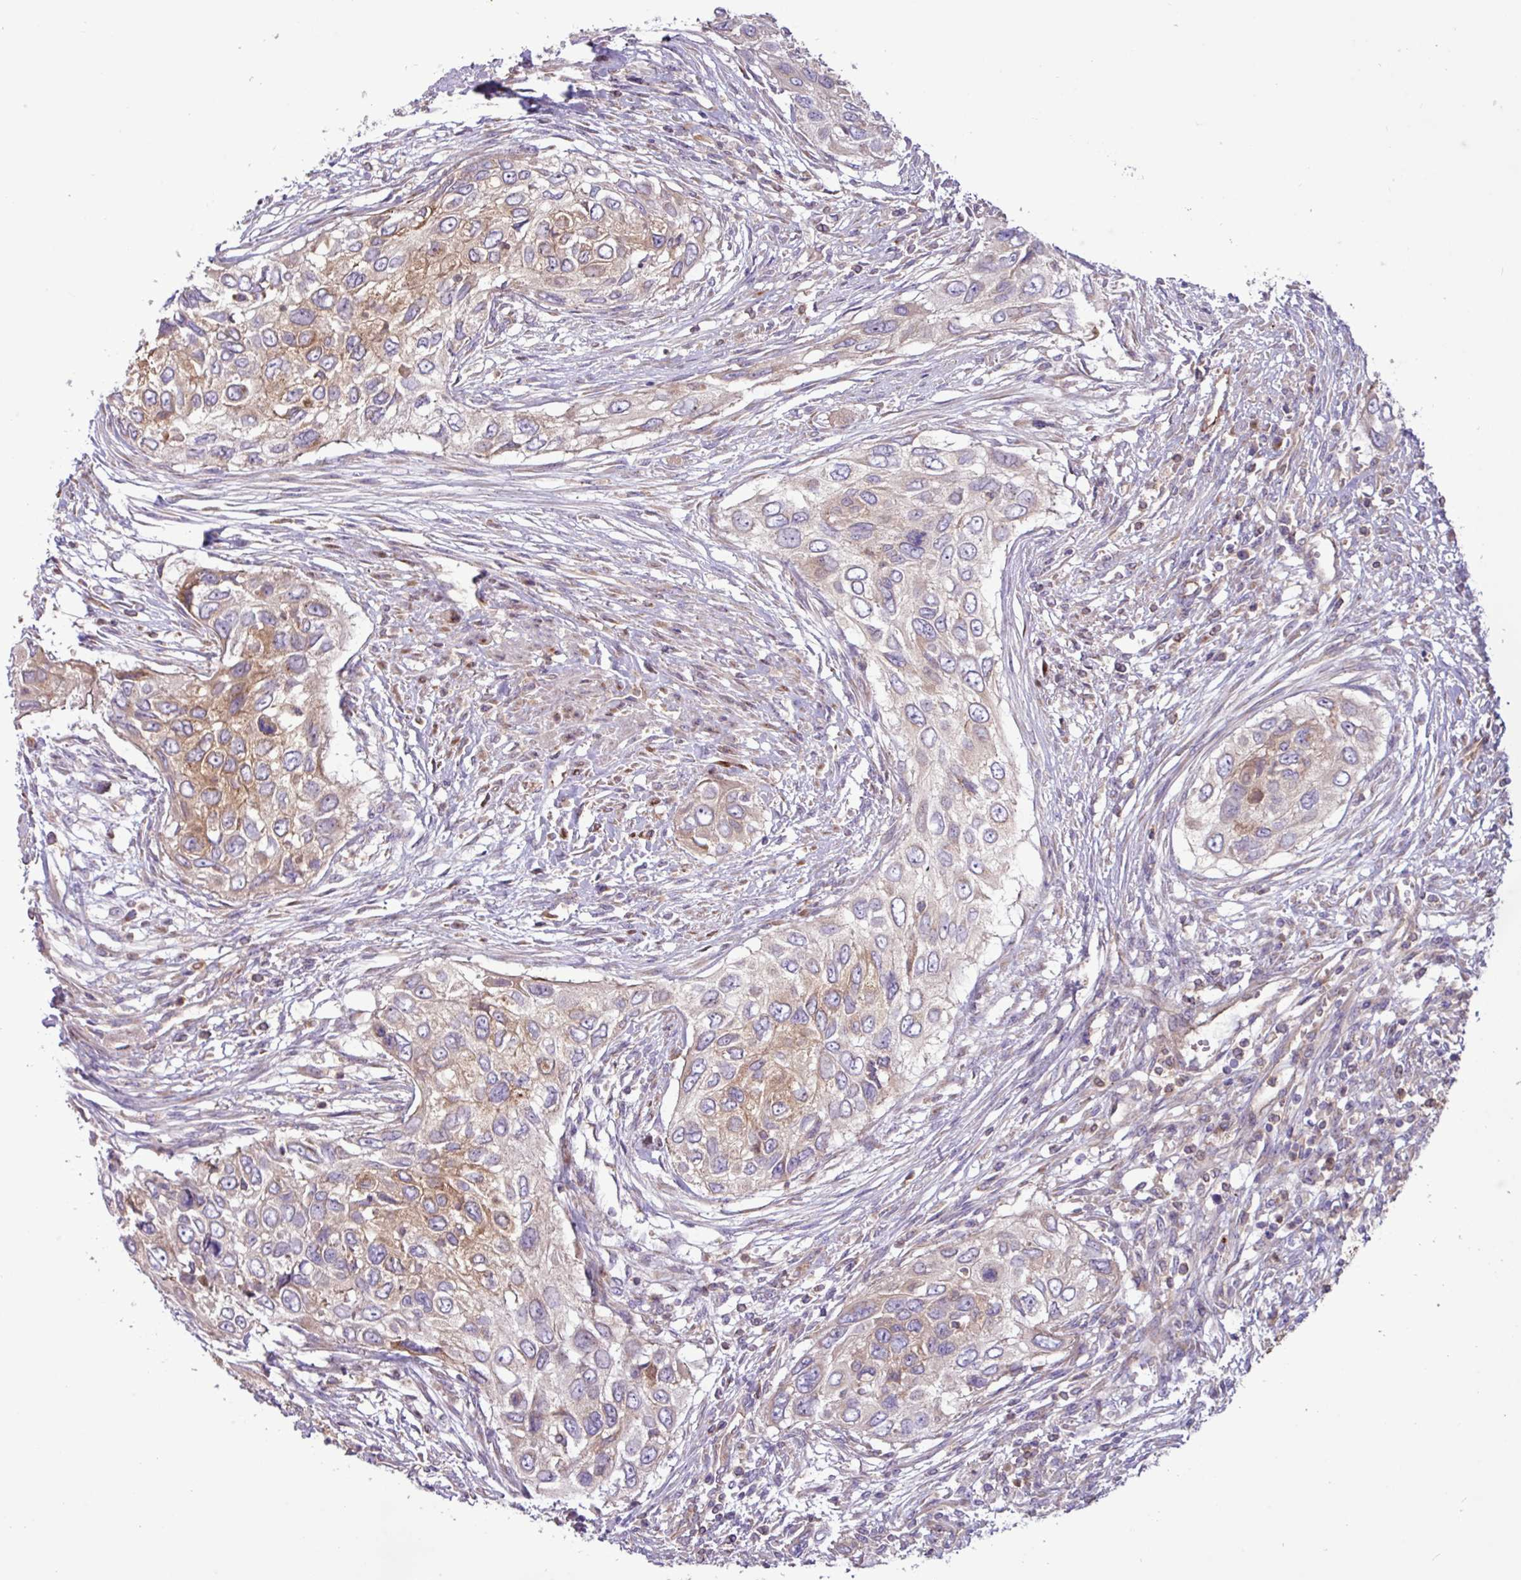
{"staining": {"intensity": "weak", "quantity": "25%-75%", "location": "cytoplasmic/membranous"}, "tissue": "urothelial cancer", "cell_type": "Tumor cells", "image_type": "cancer", "snomed": [{"axis": "morphology", "description": "Urothelial carcinoma, High grade"}, {"axis": "topography", "description": "Urinary bladder"}], "caption": "Immunohistochemistry of human urothelial carcinoma (high-grade) displays low levels of weak cytoplasmic/membranous staining in about 25%-75% of tumor cells.", "gene": "RAB19", "patient": {"sex": "female", "age": 60}}